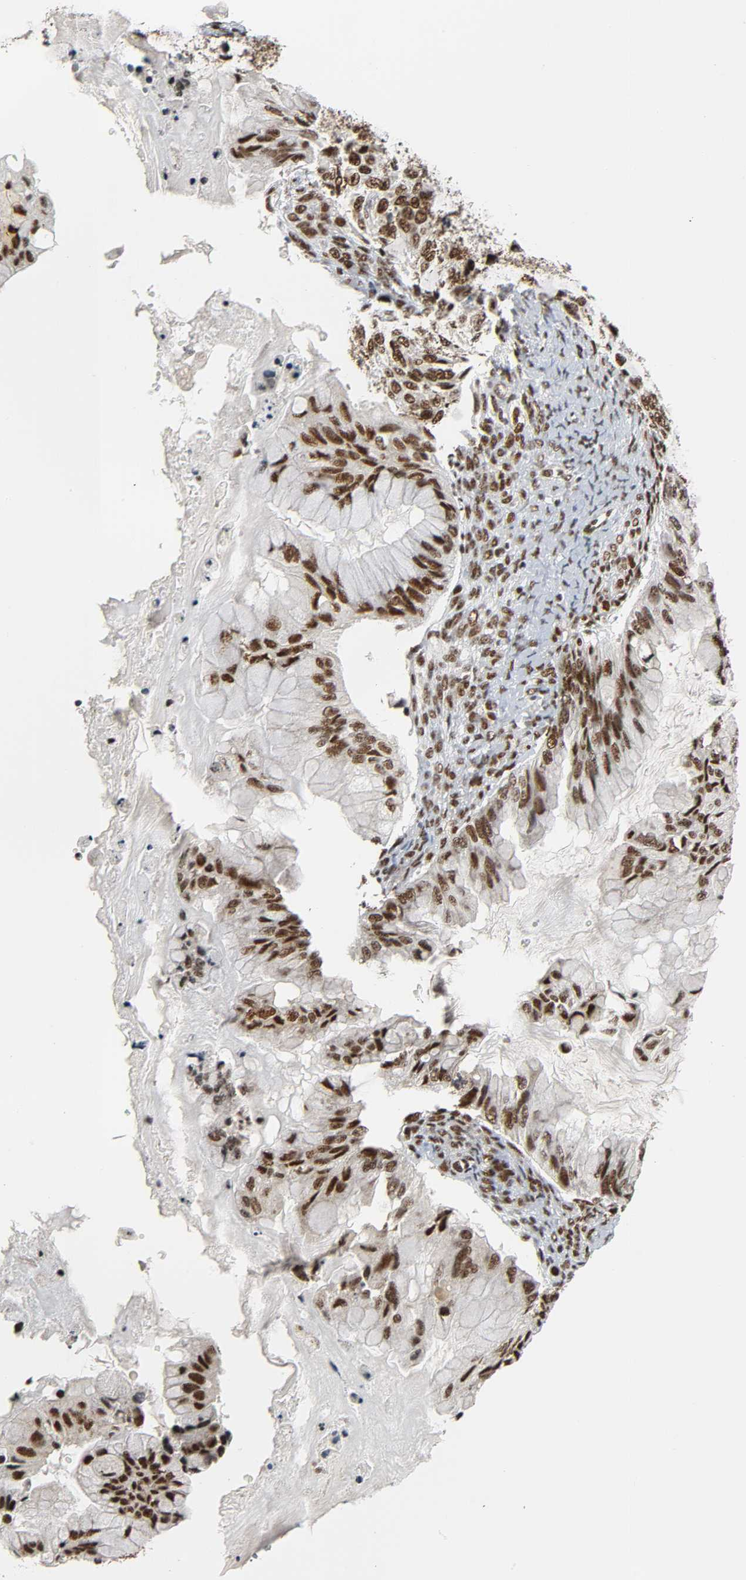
{"staining": {"intensity": "strong", "quantity": ">75%", "location": "nuclear"}, "tissue": "ovarian cancer", "cell_type": "Tumor cells", "image_type": "cancer", "snomed": [{"axis": "morphology", "description": "Cystadenocarcinoma, mucinous, NOS"}, {"axis": "topography", "description": "Ovary"}], "caption": "Ovarian cancer stained with DAB (3,3'-diaminobenzidine) immunohistochemistry (IHC) exhibits high levels of strong nuclear expression in about >75% of tumor cells. The staining is performed using DAB brown chromogen to label protein expression. The nuclei are counter-stained blue using hematoxylin.", "gene": "CDK9", "patient": {"sex": "female", "age": 36}}